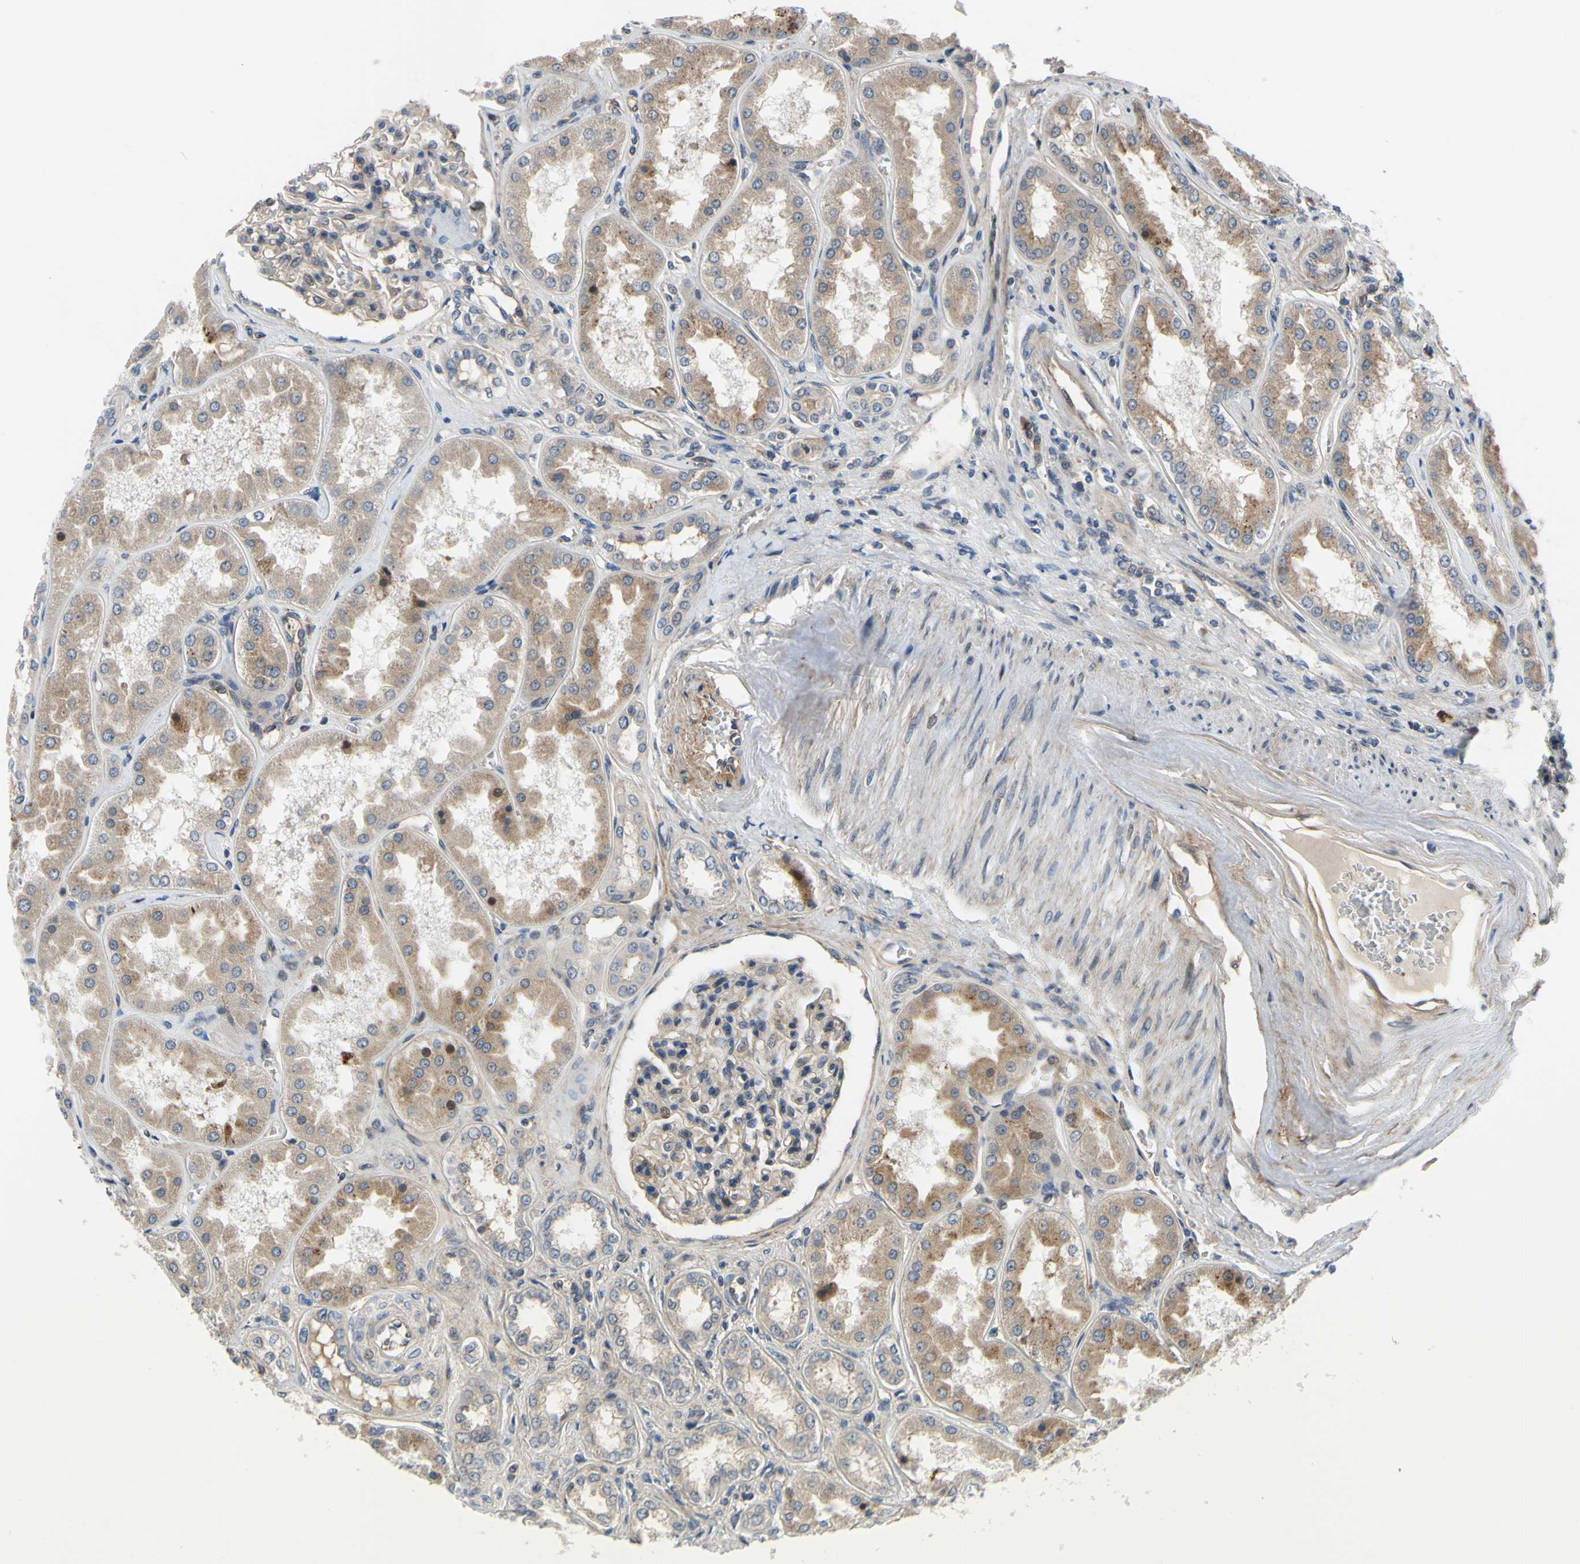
{"staining": {"intensity": "weak", "quantity": ">75%", "location": "cytoplasmic/membranous,nuclear"}, "tissue": "kidney", "cell_type": "Cells in glomeruli", "image_type": "normal", "snomed": [{"axis": "morphology", "description": "Normal tissue, NOS"}, {"axis": "topography", "description": "Kidney"}], "caption": "About >75% of cells in glomeruli in unremarkable human kidney display weak cytoplasmic/membranous,nuclear protein positivity as visualized by brown immunohistochemical staining.", "gene": "COMMD9", "patient": {"sex": "female", "age": 56}}